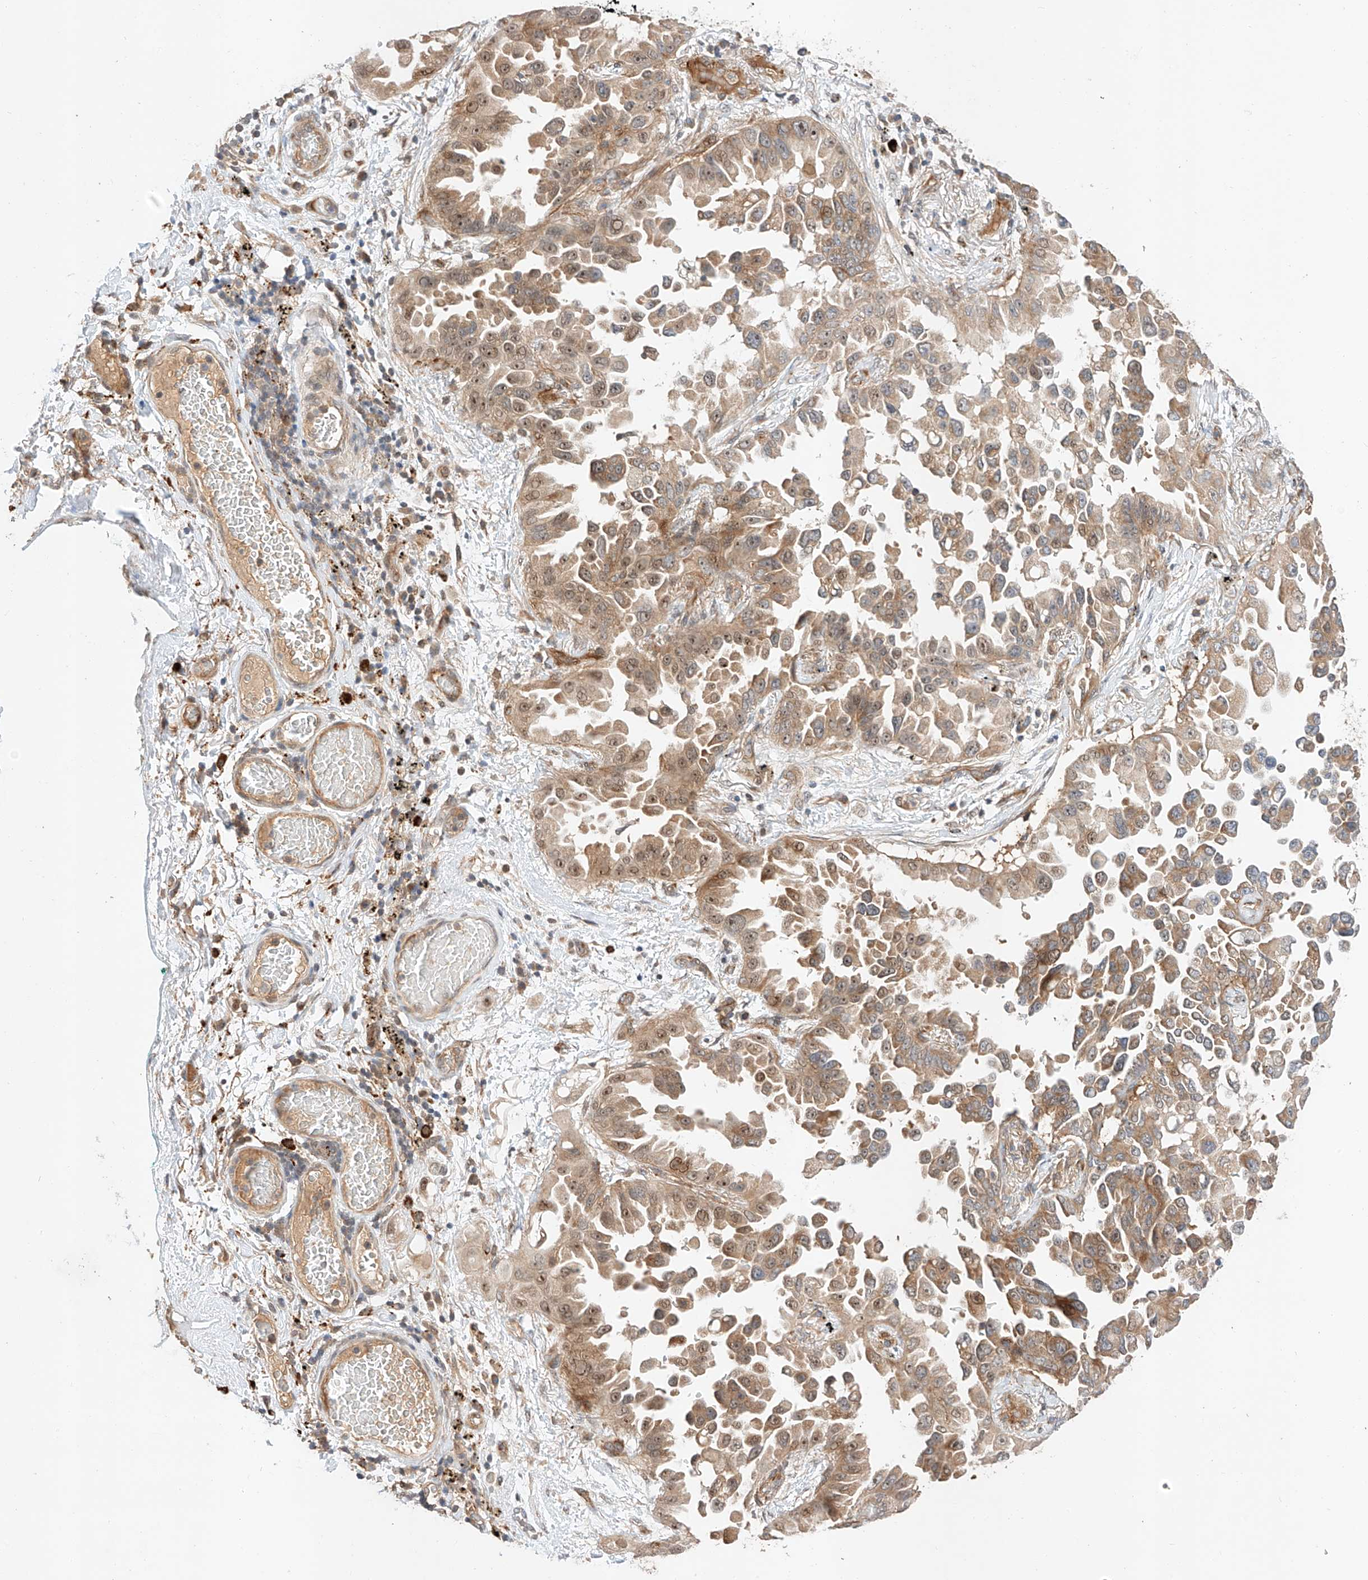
{"staining": {"intensity": "moderate", "quantity": ">75%", "location": "cytoplasmic/membranous,nuclear"}, "tissue": "lung cancer", "cell_type": "Tumor cells", "image_type": "cancer", "snomed": [{"axis": "morphology", "description": "Adenocarcinoma, NOS"}, {"axis": "topography", "description": "Lung"}], "caption": "Immunohistochemical staining of adenocarcinoma (lung) reveals medium levels of moderate cytoplasmic/membranous and nuclear staining in about >75% of tumor cells.", "gene": "RAB23", "patient": {"sex": "female", "age": 67}}